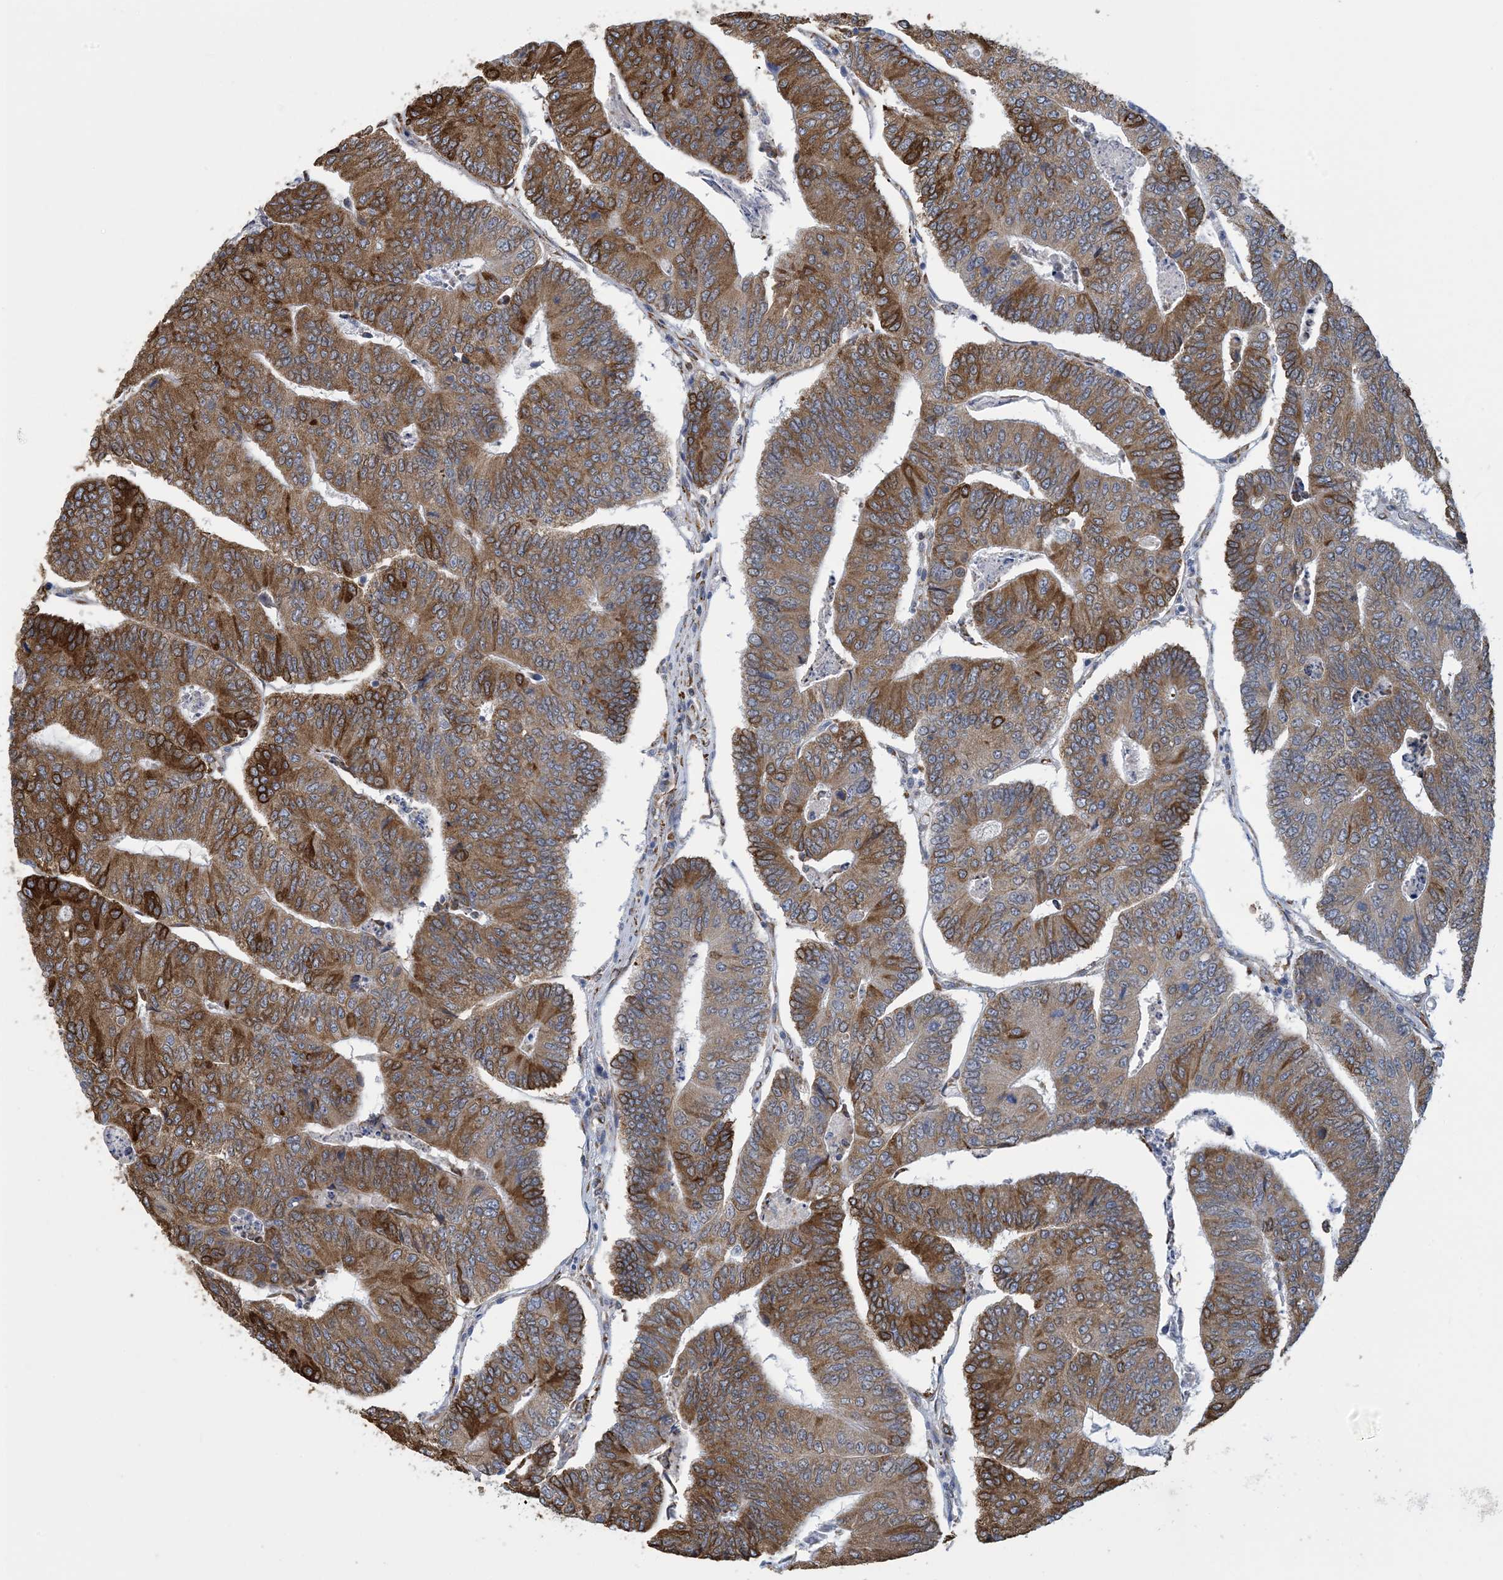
{"staining": {"intensity": "moderate", "quantity": ">75%", "location": "cytoplasmic/membranous"}, "tissue": "colorectal cancer", "cell_type": "Tumor cells", "image_type": "cancer", "snomed": [{"axis": "morphology", "description": "Adenocarcinoma, NOS"}, {"axis": "topography", "description": "Colon"}], "caption": "Colorectal adenocarcinoma stained with a brown dye displays moderate cytoplasmic/membranous positive expression in approximately >75% of tumor cells.", "gene": "CCDC14", "patient": {"sex": "female", "age": 67}}